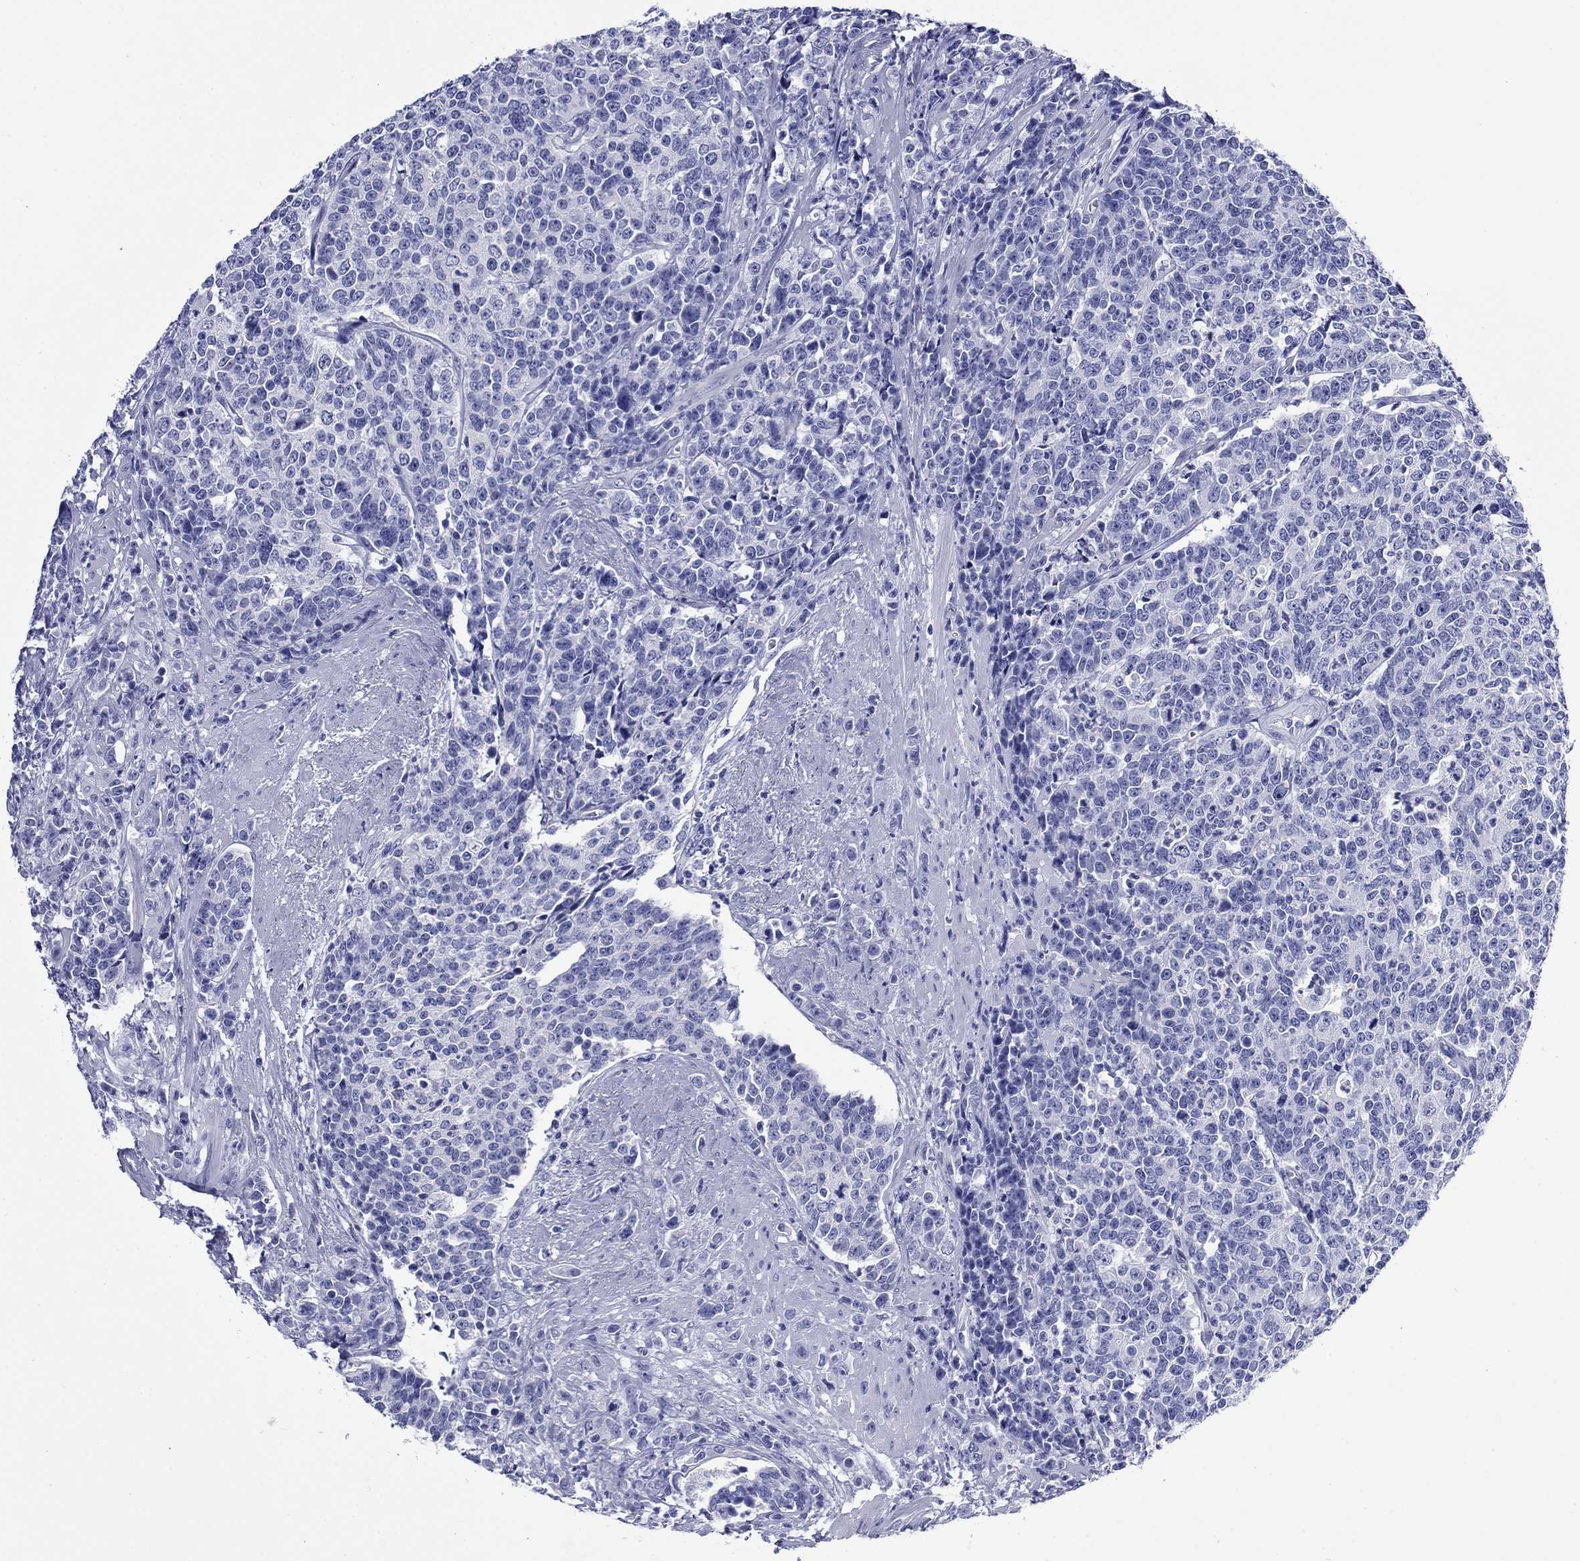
{"staining": {"intensity": "negative", "quantity": "none", "location": "none"}, "tissue": "prostate cancer", "cell_type": "Tumor cells", "image_type": "cancer", "snomed": [{"axis": "morphology", "description": "Adenocarcinoma, NOS"}, {"axis": "topography", "description": "Prostate"}], "caption": "Human adenocarcinoma (prostate) stained for a protein using immunohistochemistry (IHC) shows no expression in tumor cells.", "gene": "GIP", "patient": {"sex": "male", "age": 67}}